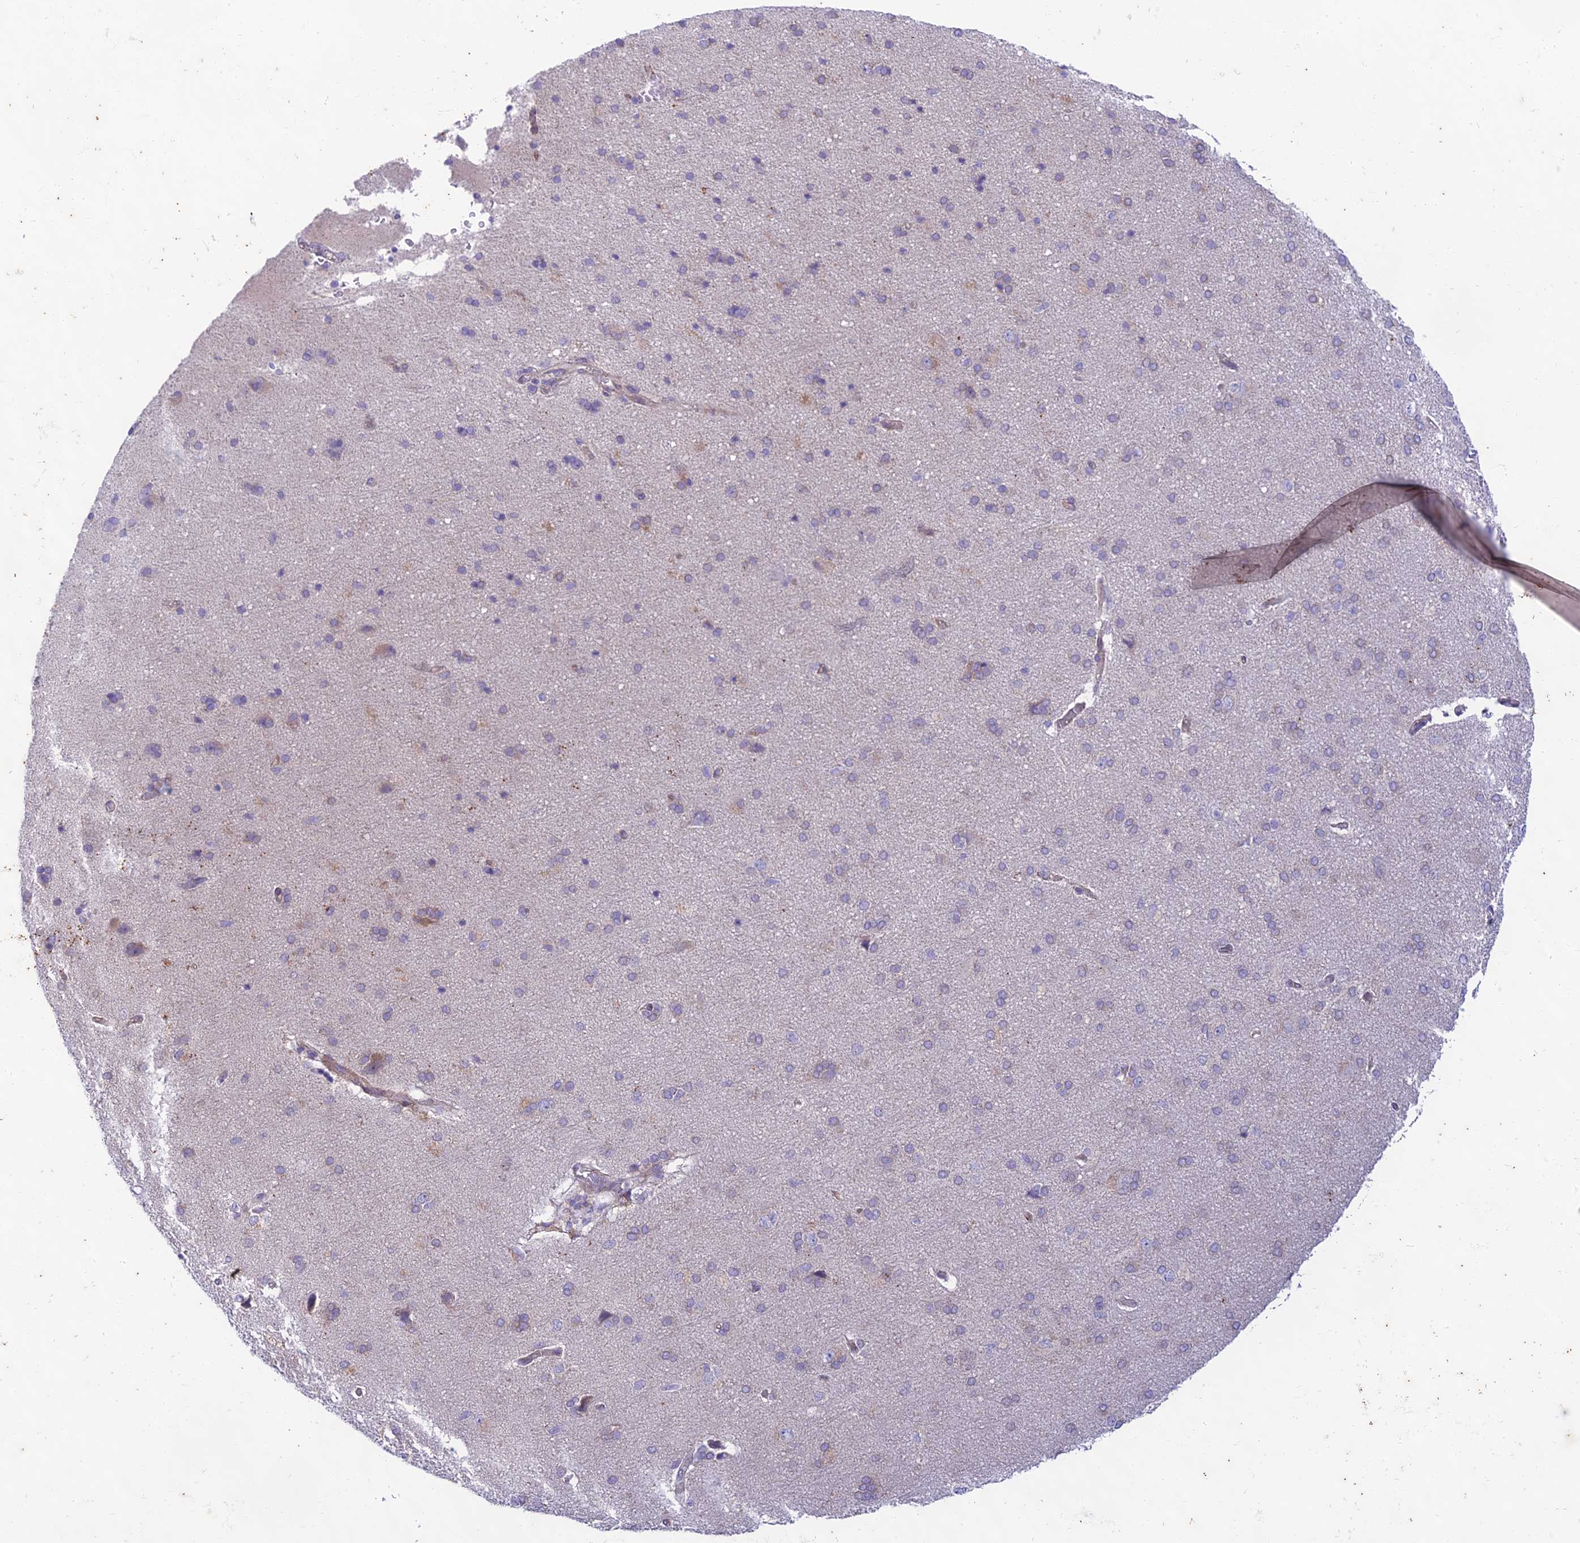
{"staining": {"intensity": "weak", "quantity": "25%-75%", "location": "cytoplasmic/membranous"}, "tissue": "cerebral cortex", "cell_type": "Endothelial cells", "image_type": "normal", "snomed": [{"axis": "morphology", "description": "Normal tissue, NOS"}, {"axis": "topography", "description": "Cerebral cortex"}], "caption": "A brown stain highlights weak cytoplasmic/membranous staining of a protein in endothelial cells of benign human cerebral cortex. (DAB (3,3'-diaminobenzidine) IHC with brightfield microscopy, high magnification).", "gene": "PTCD2", "patient": {"sex": "male", "age": 62}}